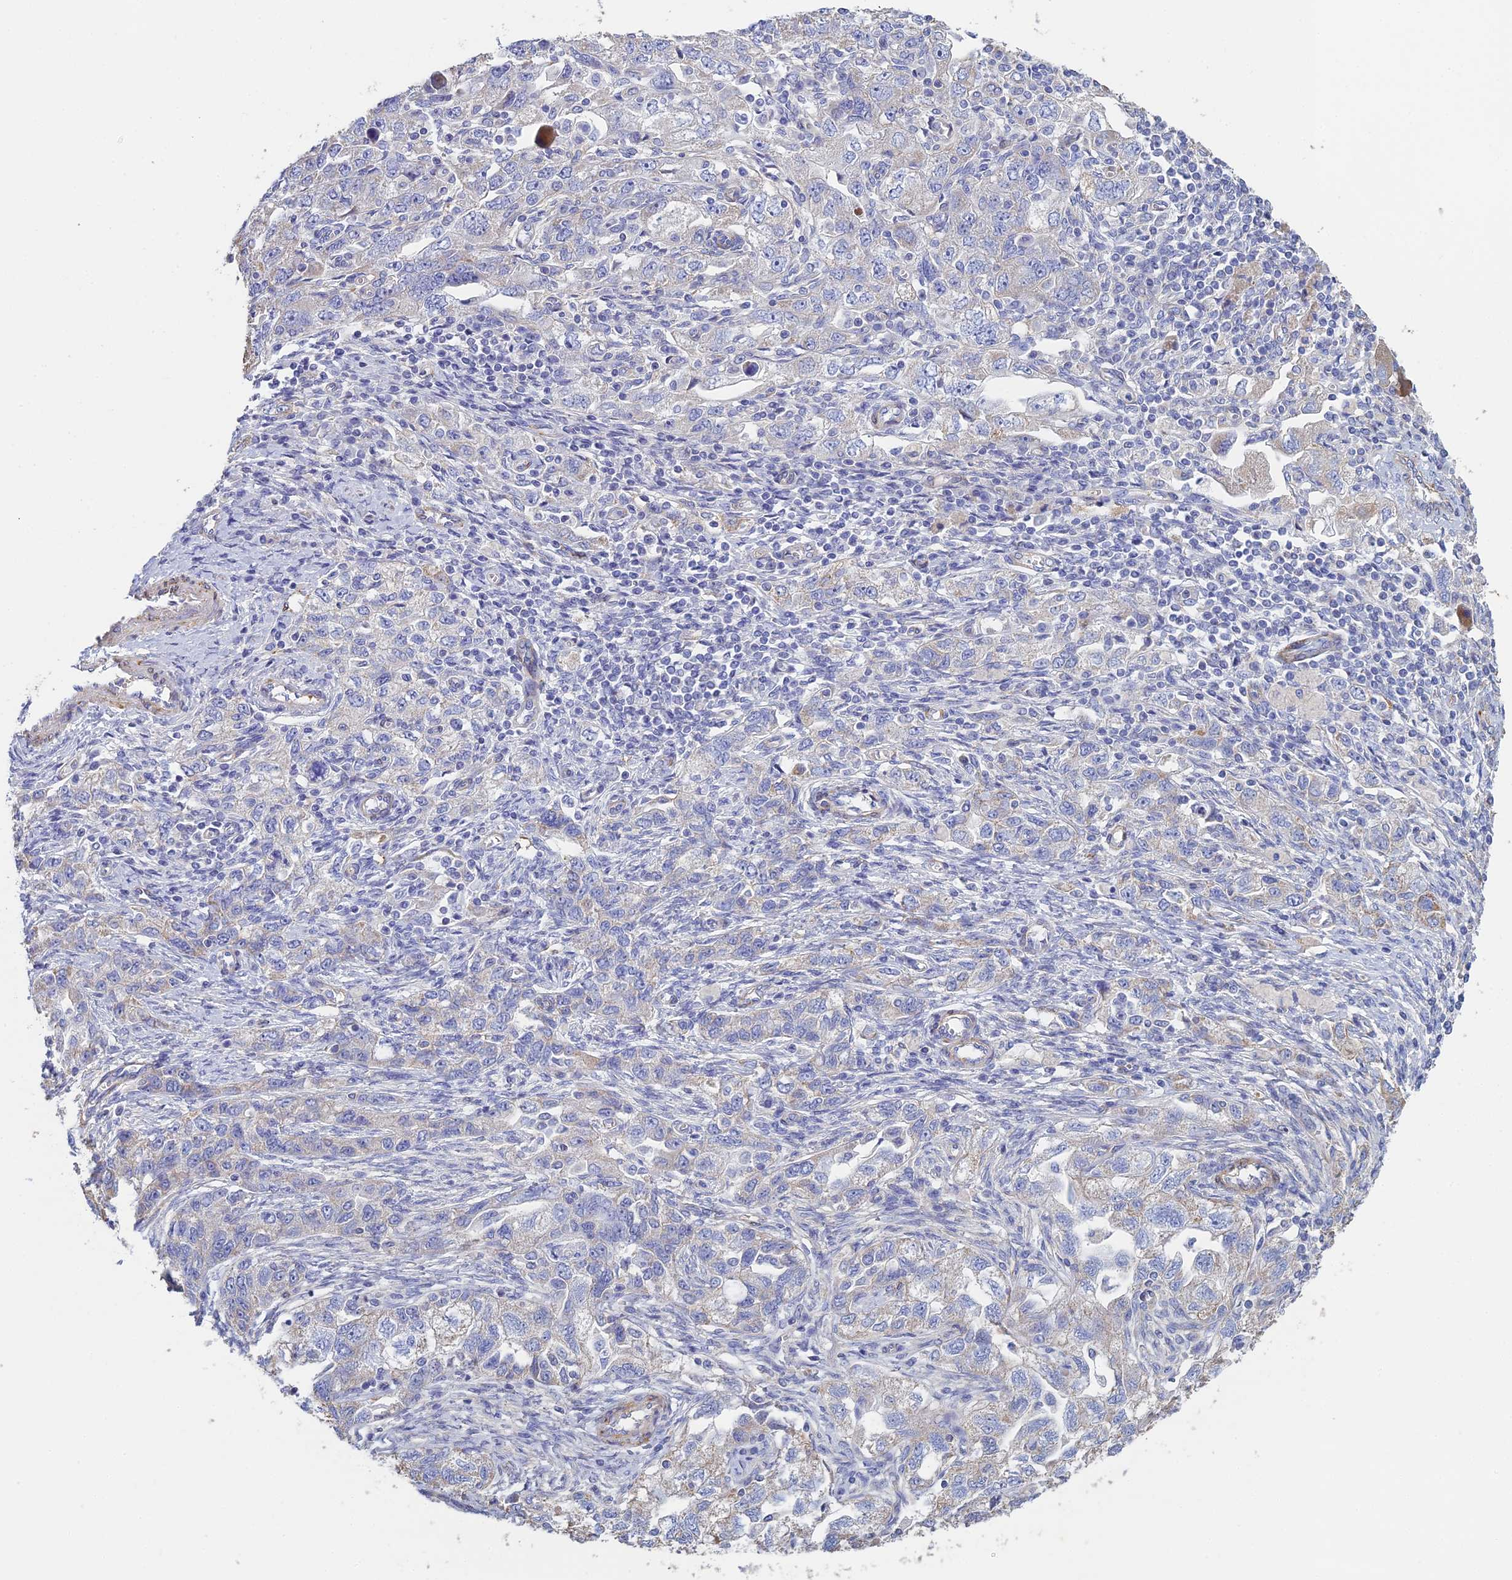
{"staining": {"intensity": "negative", "quantity": "none", "location": "none"}, "tissue": "ovarian cancer", "cell_type": "Tumor cells", "image_type": "cancer", "snomed": [{"axis": "morphology", "description": "Carcinoma, NOS"}, {"axis": "morphology", "description": "Cystadenocarcinoma, serous, NOS"}, {"axis": "topography", "description": "Ovary"}], "caption": "A histopathology image of human serous cystadenocarcinoma (ovarian) is negative for staining in tumor cells.", "gene": "PCDHA5", "patient": {"sex": "female", "age": 69}}